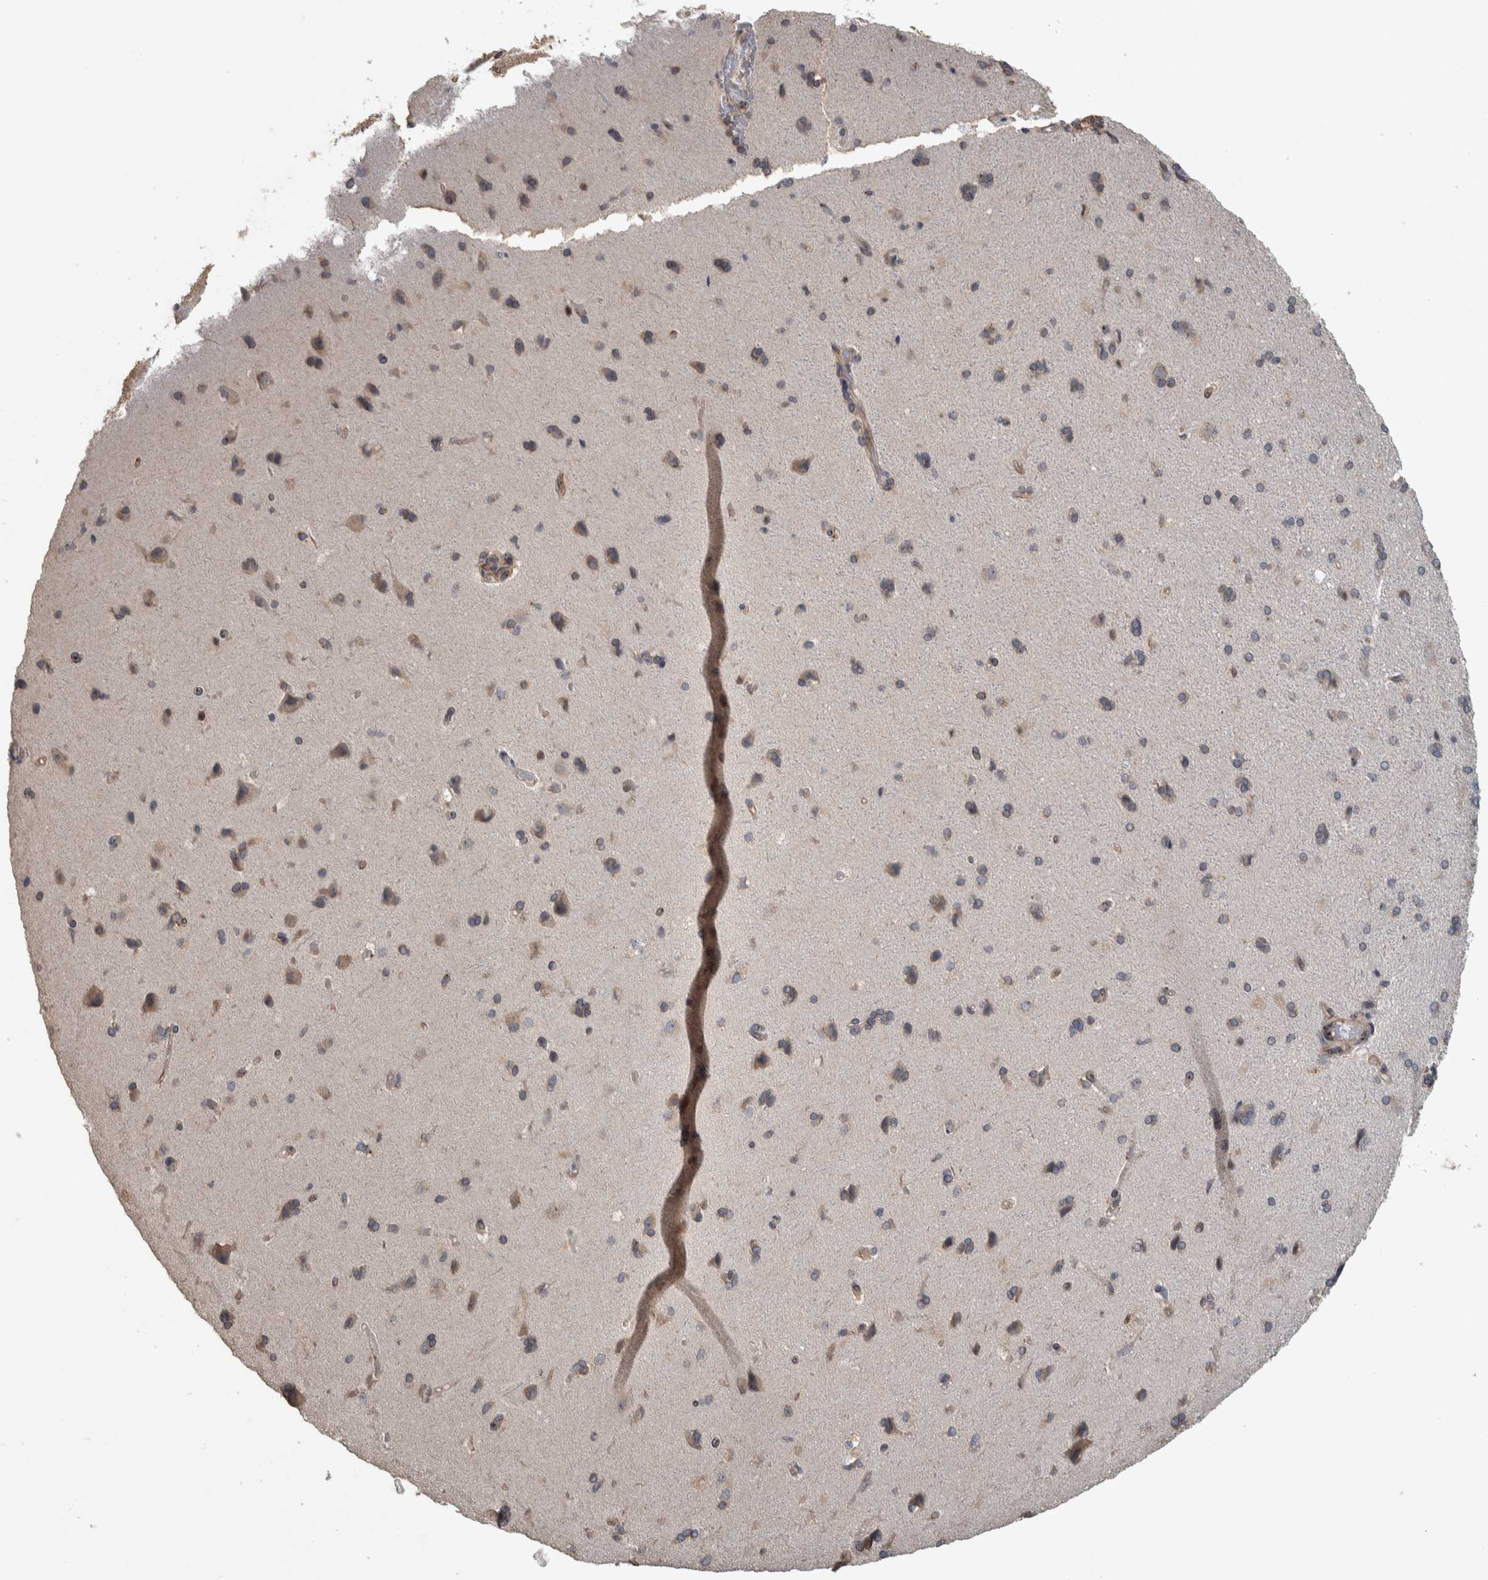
{"staining": {"intensity": "moderate", "quantity": "25%-75%", "location": "cytoplasmic/membranous"}, "tissue": "cerebral cortex", "cell_type": "Endothelial cells", "image_type": "normal", "snomed": [{"axis": "morphology", "description": "Normal tissue, NOS"}, {"axis": "topography", "description": "Cerebral cortex"}], "caption": "DAB immunohistochemical staining of unremarkable cerebral cortex exhibits moderate cytoplasmic/membranous protein staining in approximately 25%-75% of endothelial cells. The staining is performed using DAB brown chromogen to label protein expression. The nuclei are counter-stained blue using hematoxylin.", "gene": "IFRD1", "patient": {"sex": "male", "age": 62}}